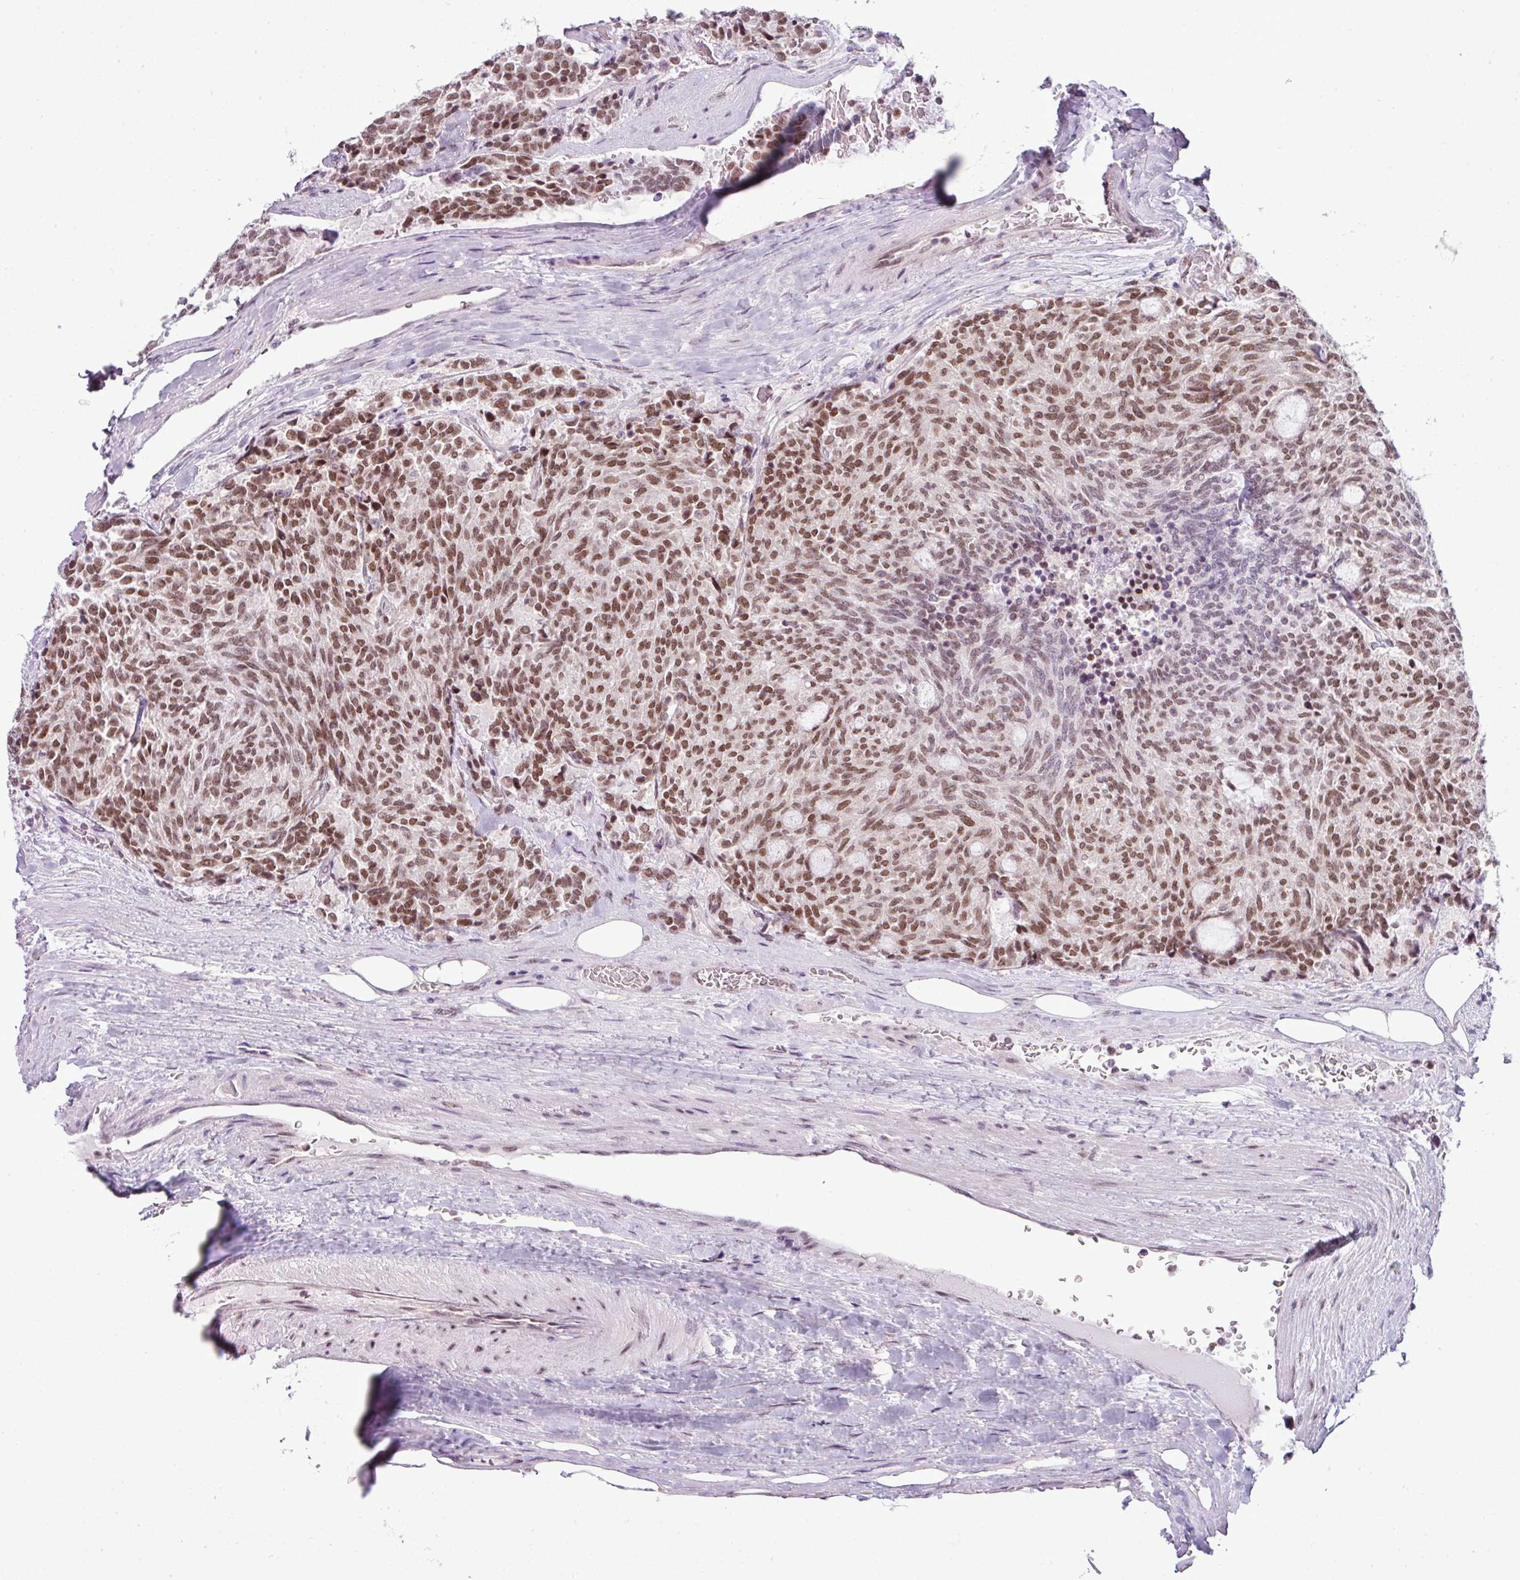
{"staining": {"intensity": "moderate", "quantity": ">75%", "location": "nuclear"}, "tissue": "carcinoid", "cell_type": "Tumor cells", "image_type": "cancer", "snomed": [{"axis": "morphology", "description": "Carcinoid, malignant, NOS"}, {"axis": "topography", "description": "Pancreas"}], "caption": "Protein staining displays moderate nuclear staining in about >75% of tumor cells in carcinoid. Using DAB (brown) and hematoxylin (blue) stains, captured at high magnification using brightfield microscopy.", "gene": "ARL6IP4", "patient": {"sex": "female", "age": 54}}